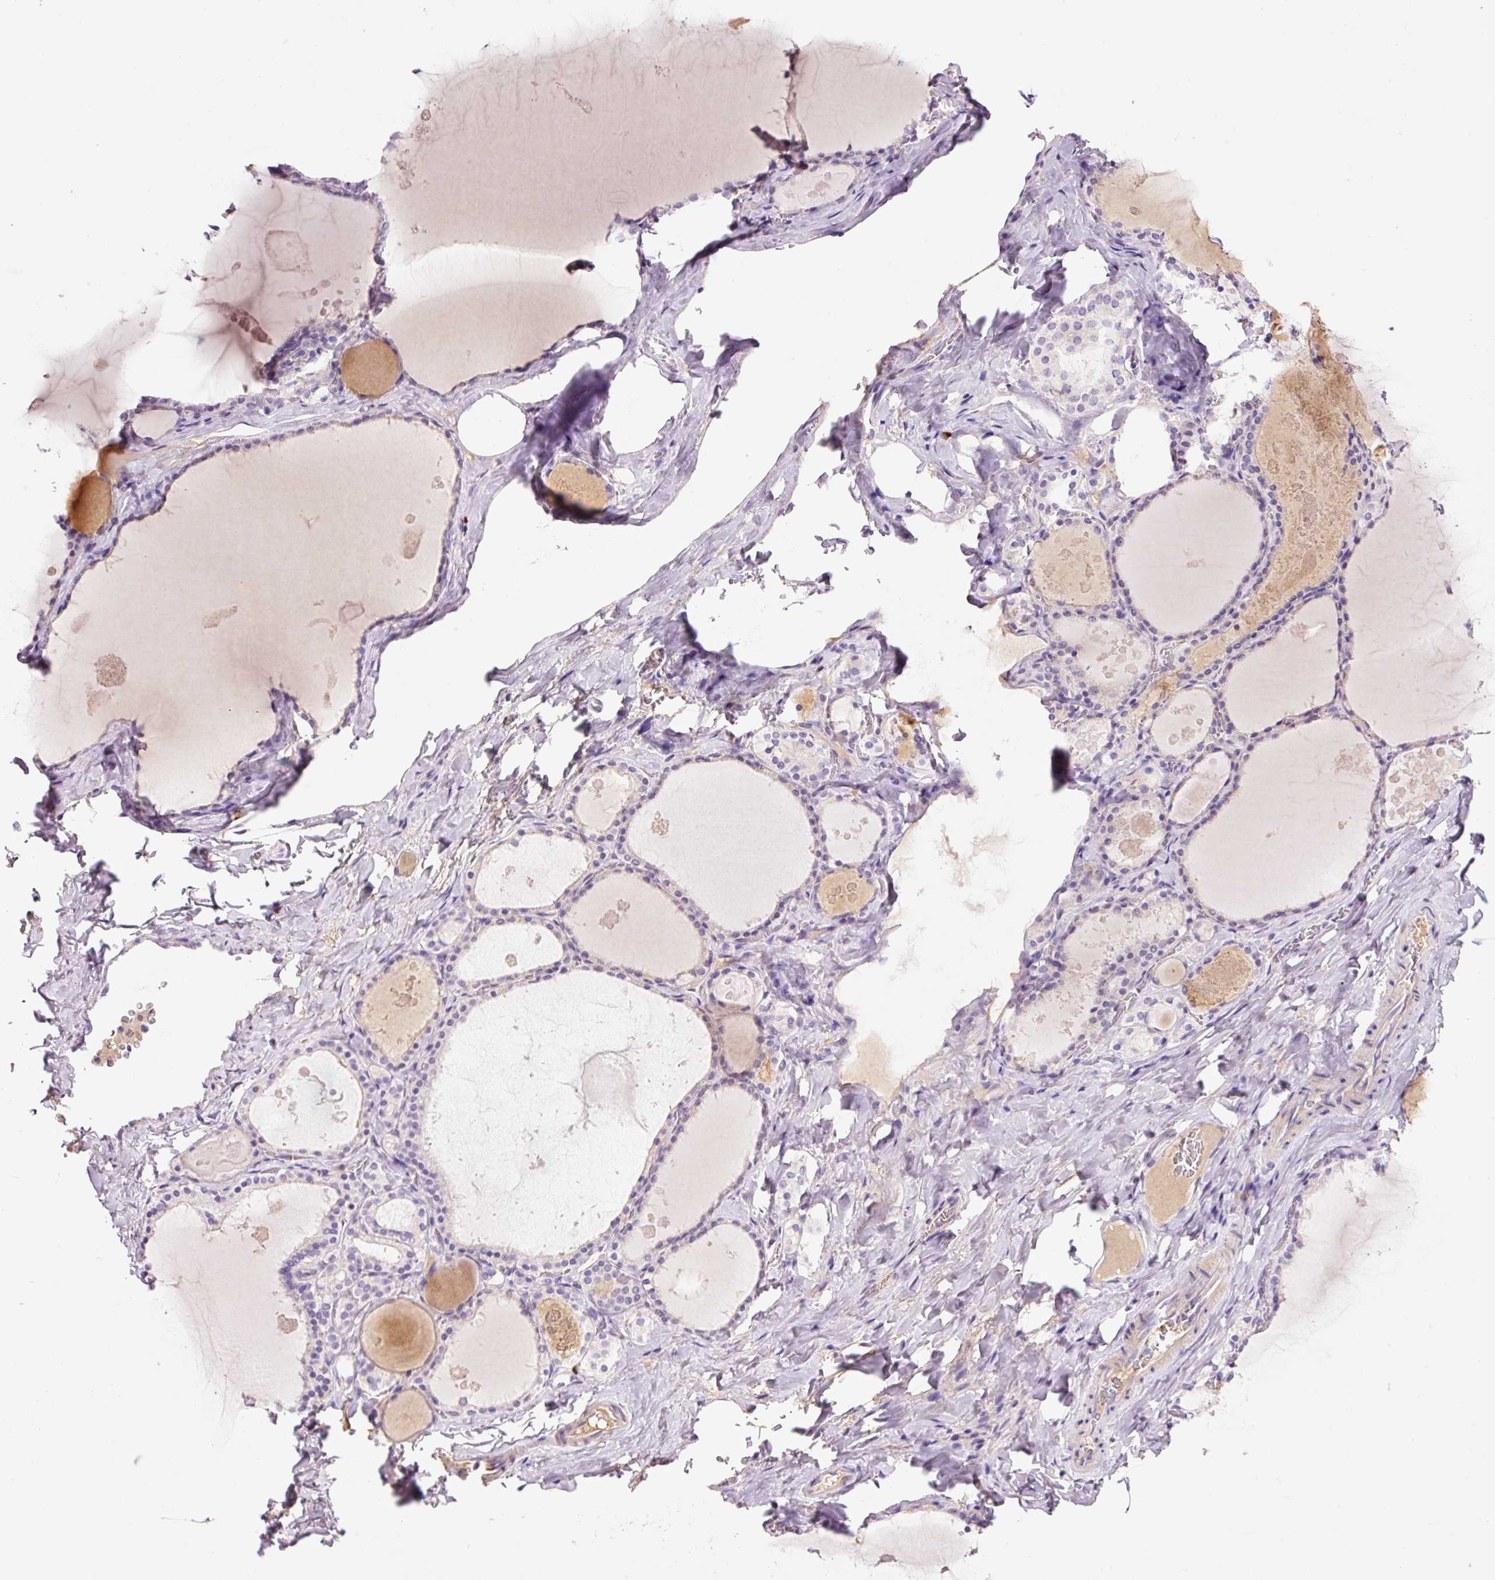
{"staining": {"intensity": "negative", "quantity": "none", "location": "none"}, "tissue": "thyroid gland", "cell_type": "Glandular cells", "image_type": "normal", "snomed": [{"axis": "morphology", "description": "Normal tissue, NOS"}, {"axis": "topography", "description": "Thyroid gland"}], "caption": "DAB (3,3'-diaminobenzidine) immunohistochemical staining of unremarkable human thyroid gland exhibits no significant positivity in glandular cells.", "gene": "DPPA4", "patient": {"sex": "male", "age": 56}}